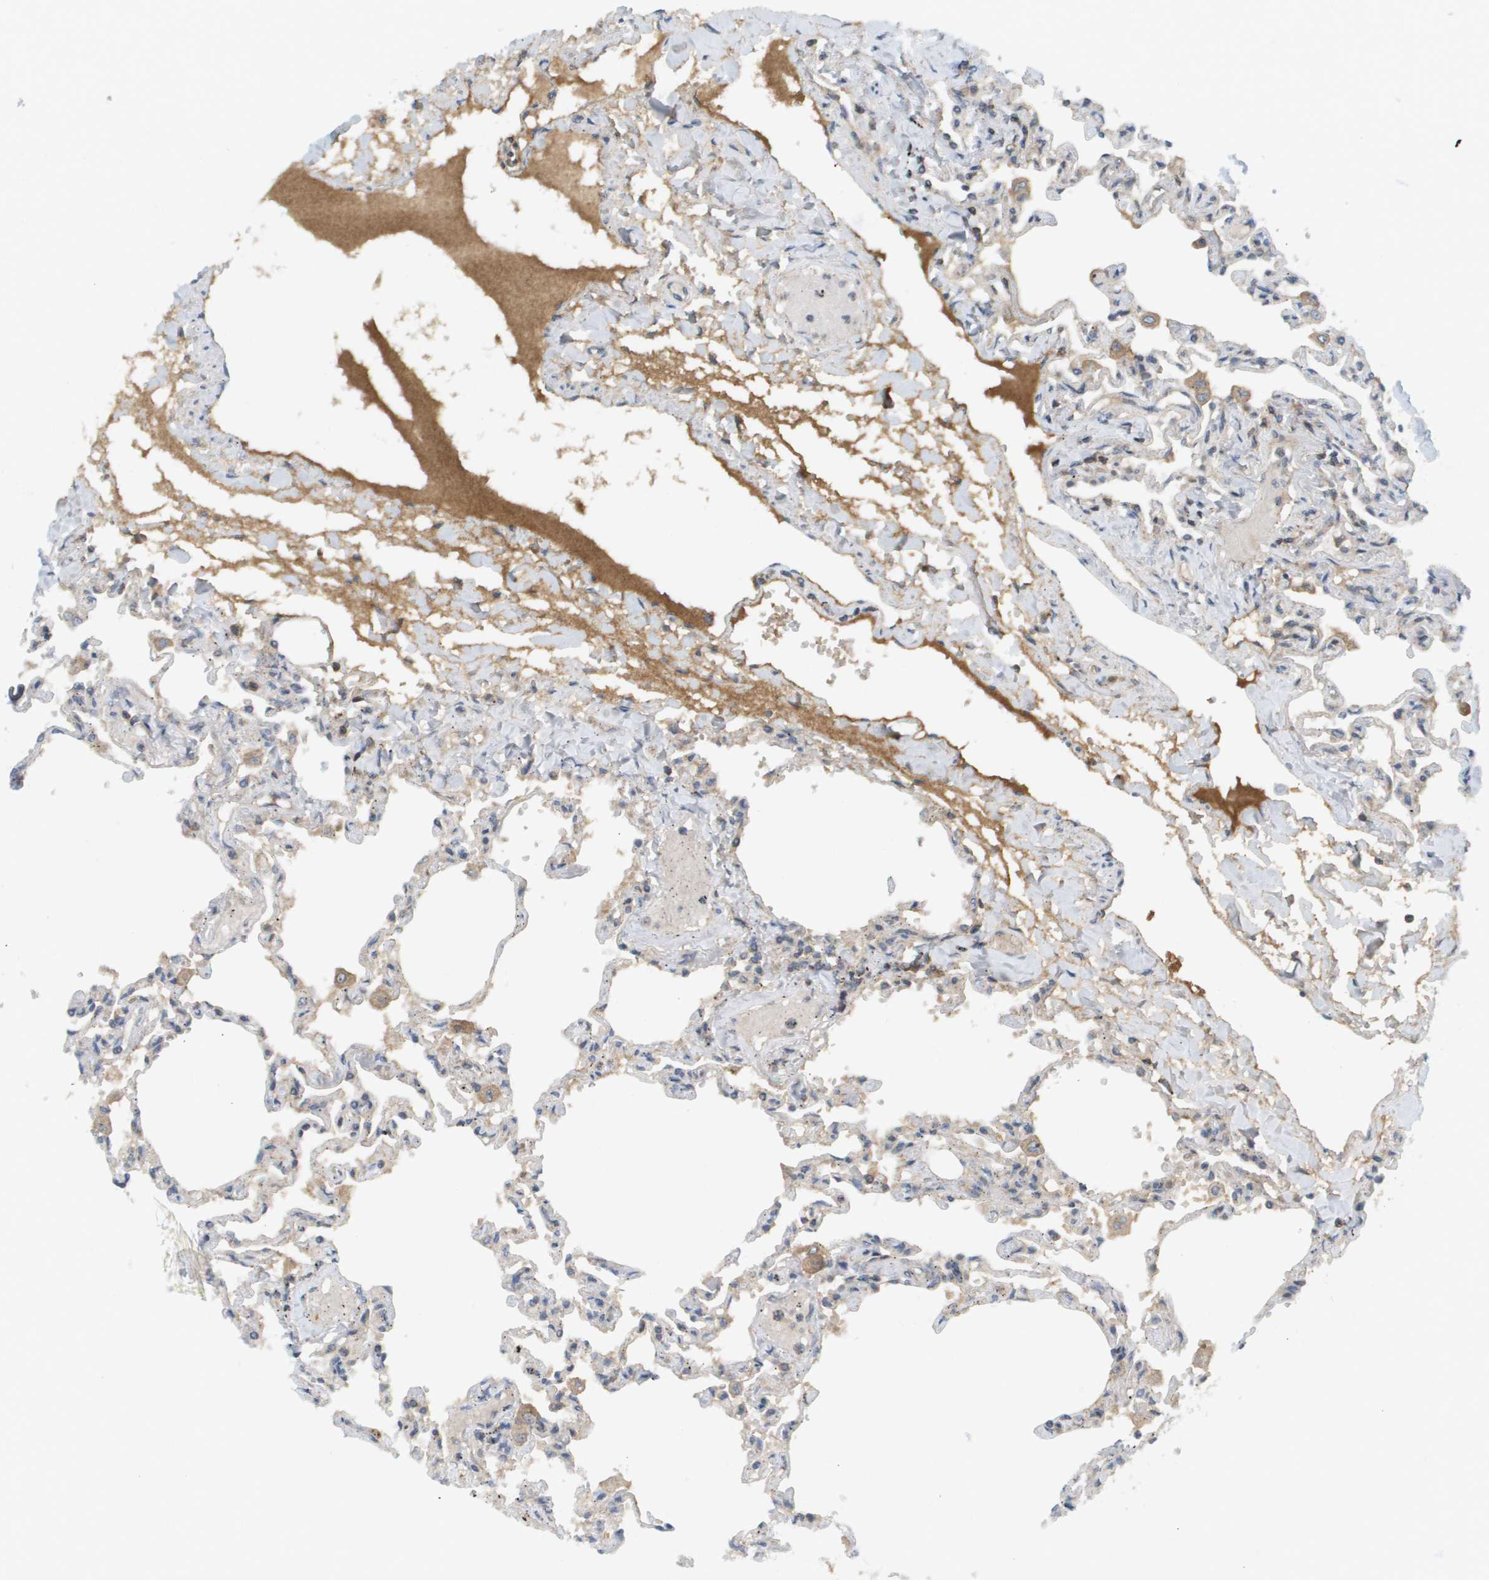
{"staining": {"intensity": "weak", "quantity": "<25%", "location": "cytoplasmic/membranous"}, "tissue": "lung", "cell_type": "Alveolar cells", "image_type": "normal", "snomed": [{"axis": "morphology", "description": "Normal tissue, NOS"}, {"axis": "topography", "description": "Lung"}], "caption": "Alveolar cells show no significant protein positivity in benign lung. (Immunohistochemistry (ihc), brightfield microscopy, high magnification).", "gene": "PROC", "patient": {"sex": "male", "age": 21}}